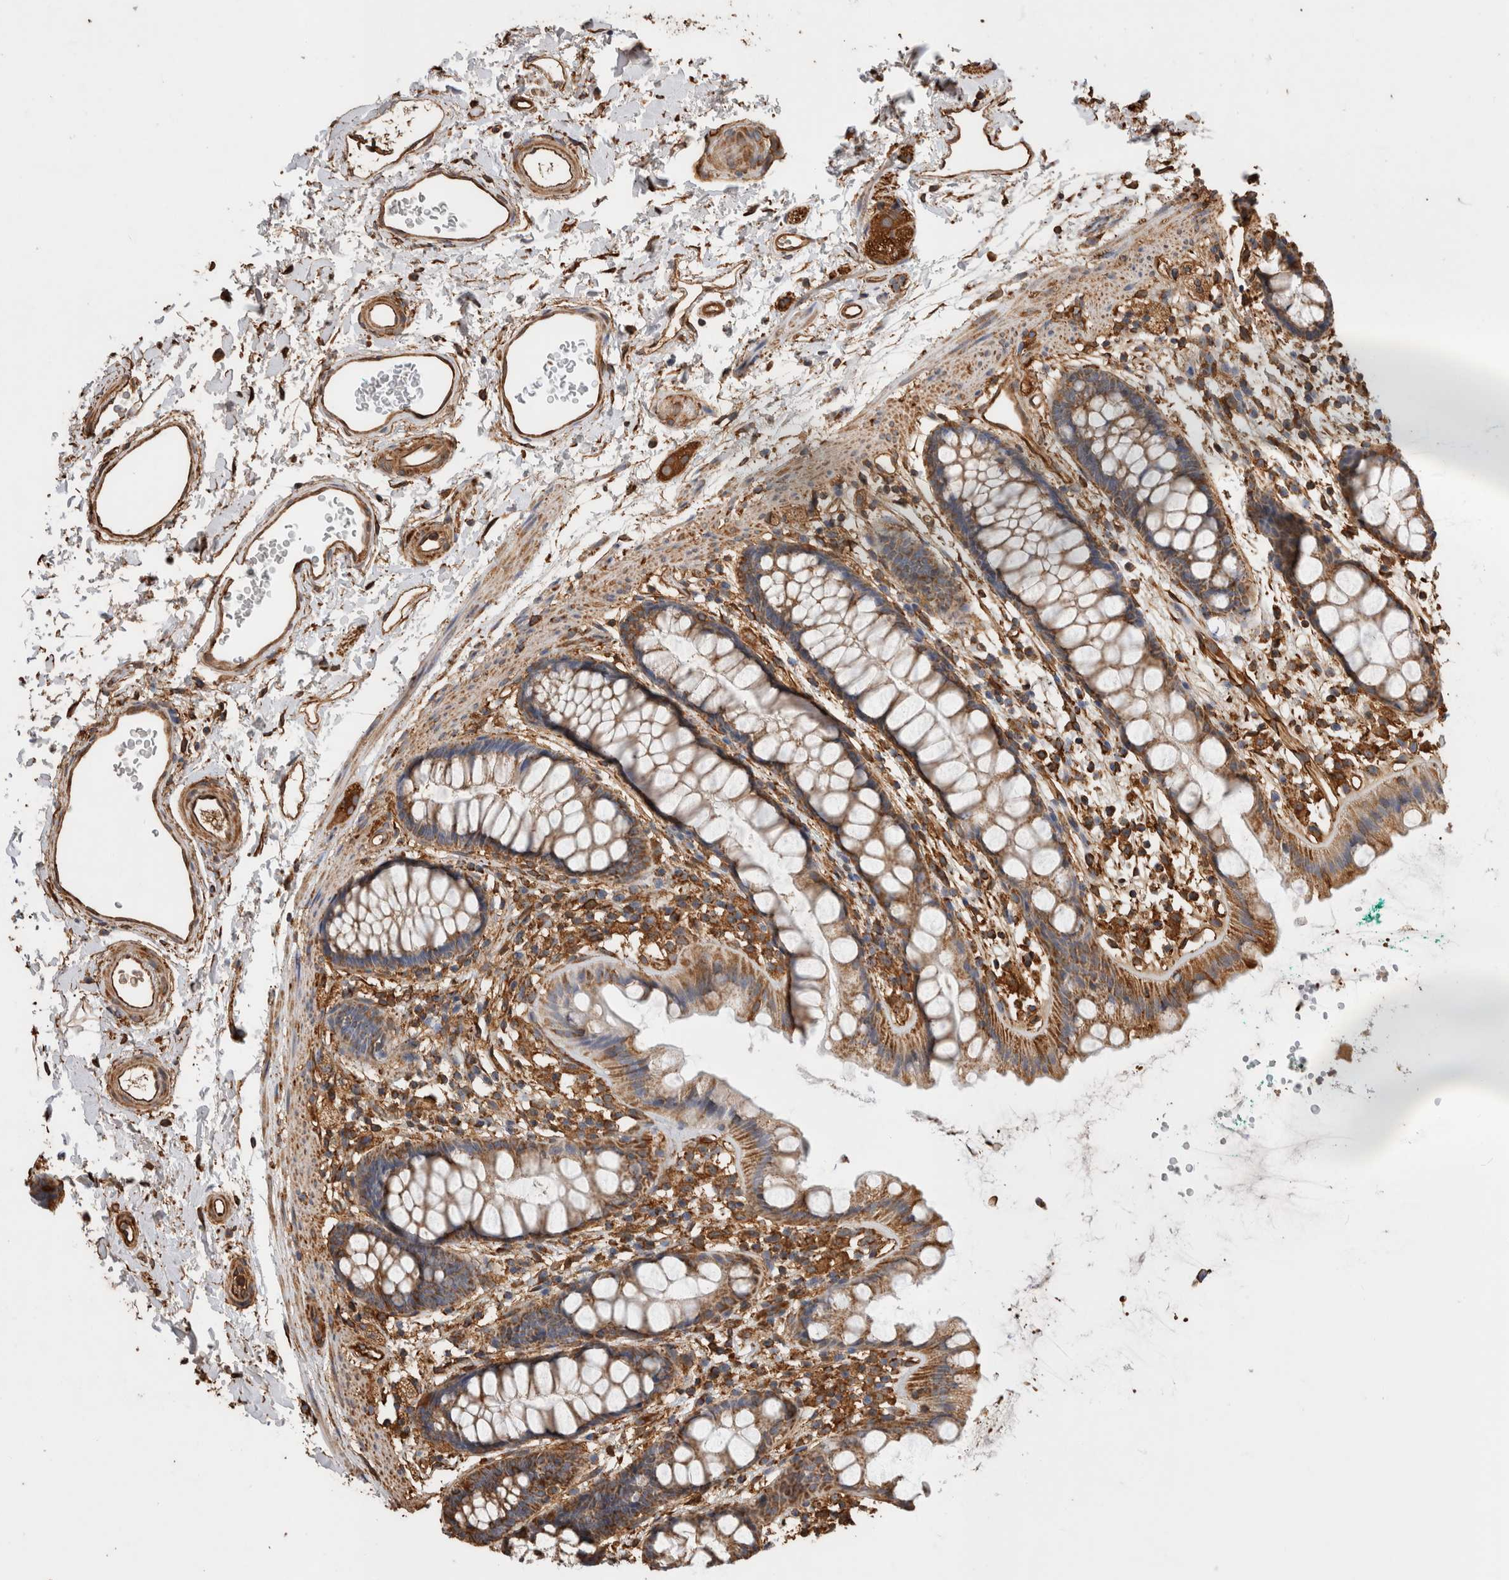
{"staining": {"intensity": "moderate", "quantity": ">75%", "location": "cytoplasmic/membranous"}, "tissue": "rectum", "cell_type": "Glandular cells", "image_type": "normal", "snomed": [{"axis": "morphology", "description": "Normal tissue, NOS"}, {"axis": "topography", "description": "Rectum"}], "caption": "Immunohistochemical staining of benign rectum displays >75% levels of moderate cytoplasmic/membranous protein positivity in about >75% of glandular cells.", "gene": "ZNF397", "patient": {"sex": "female", "age": 65}}